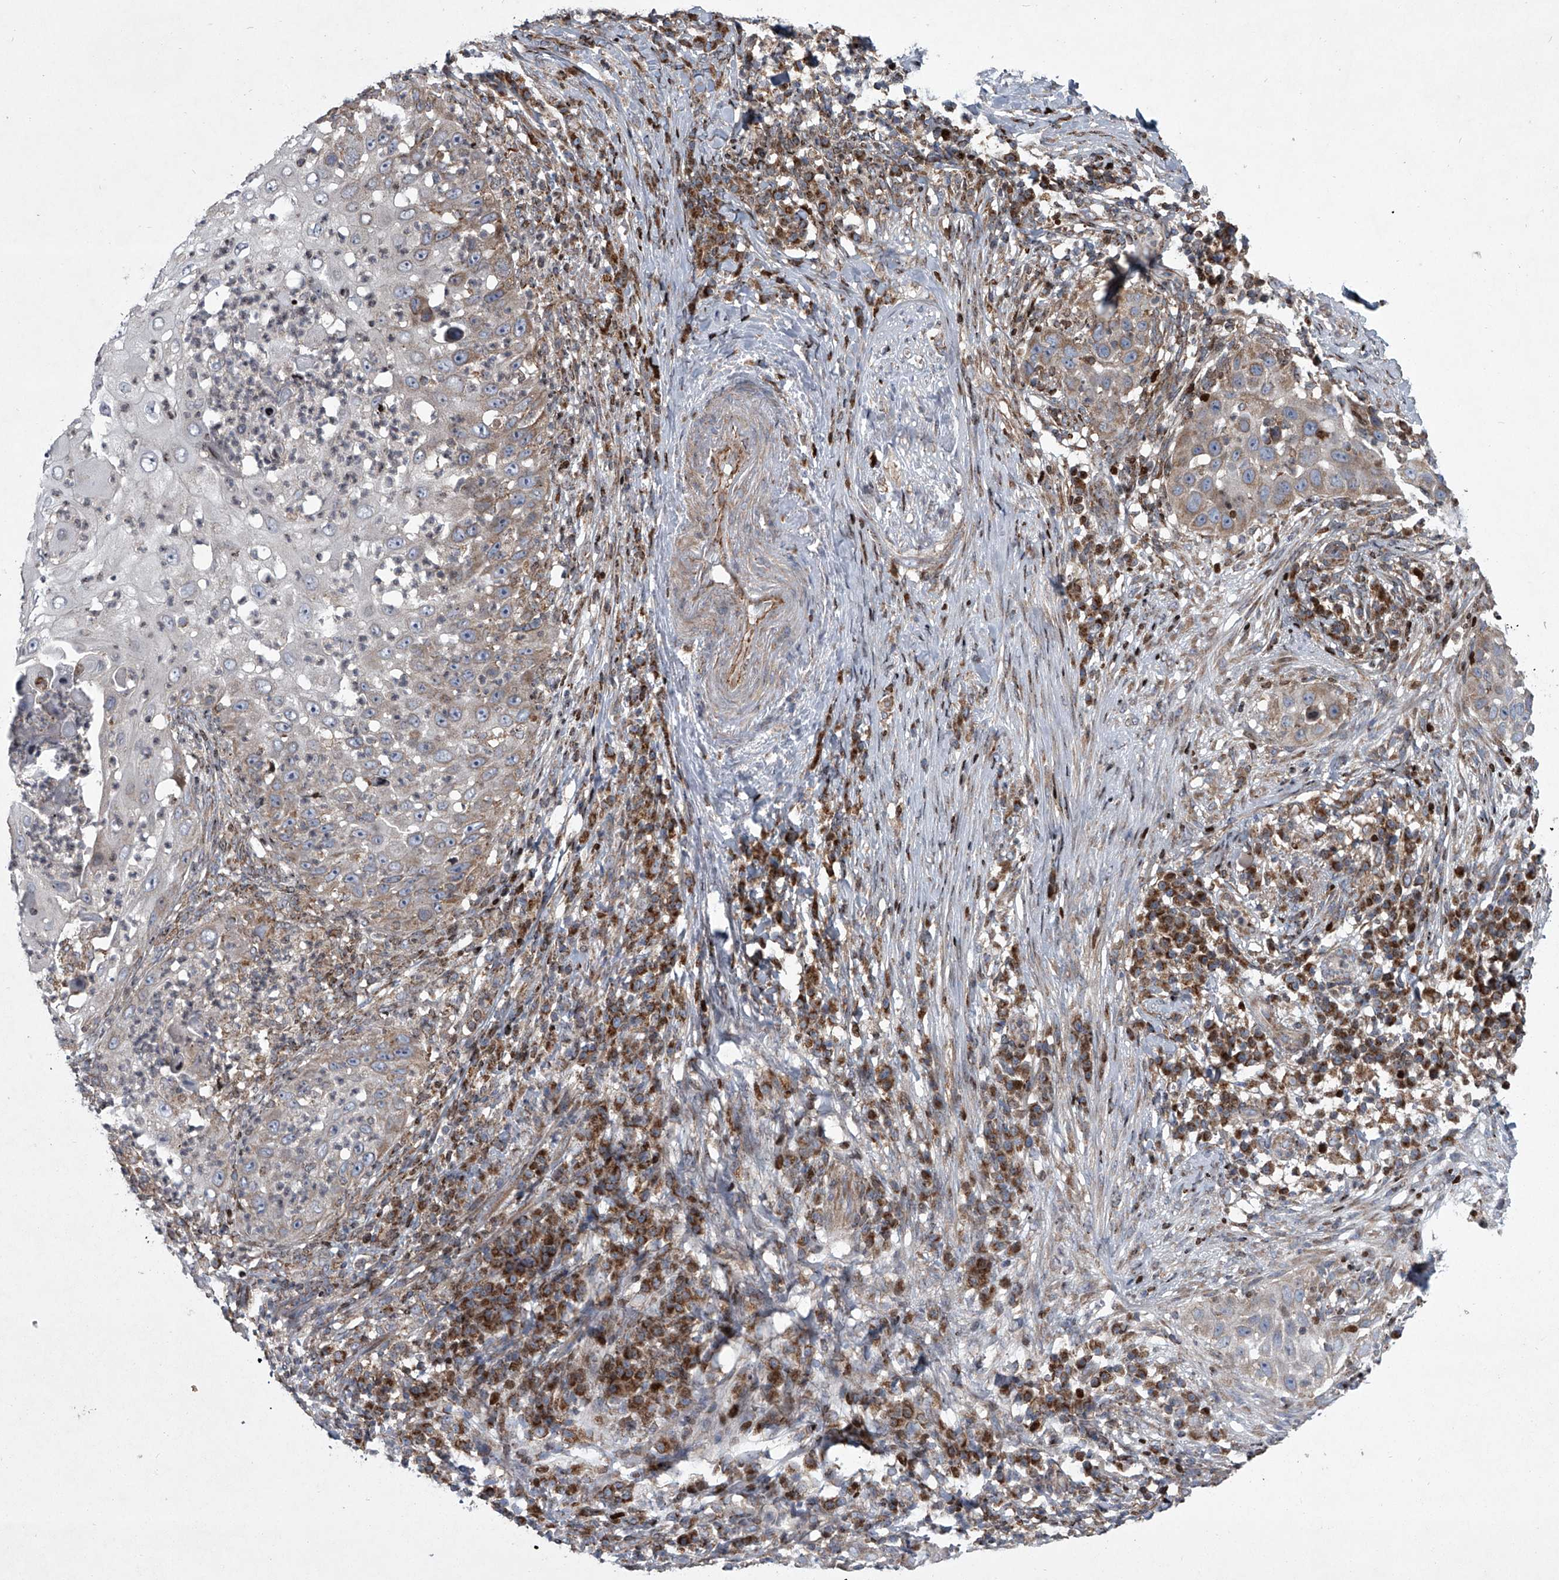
{"staining": {"intensity": "weak", "quantity": "25%-75%", "location": "cytoplasmic/membranous"}, "tissue": "skin cancer", "cell_type": "Tumor cells", "image_type": "cancer", "snomed": [{"axis": "morphology", "description": "Squamous cell carcinoma, NOS"}, {"axis": "topography", "description": "Skin"}], "caption": "A photomicrograph of squamous cell carcinoma (skin) stained for a protein exhibits weak cytoplasmic/membranous brown staining in tumor cells.", "gene": "STRADA", "patient": {"sex": "female", "age": 44}}